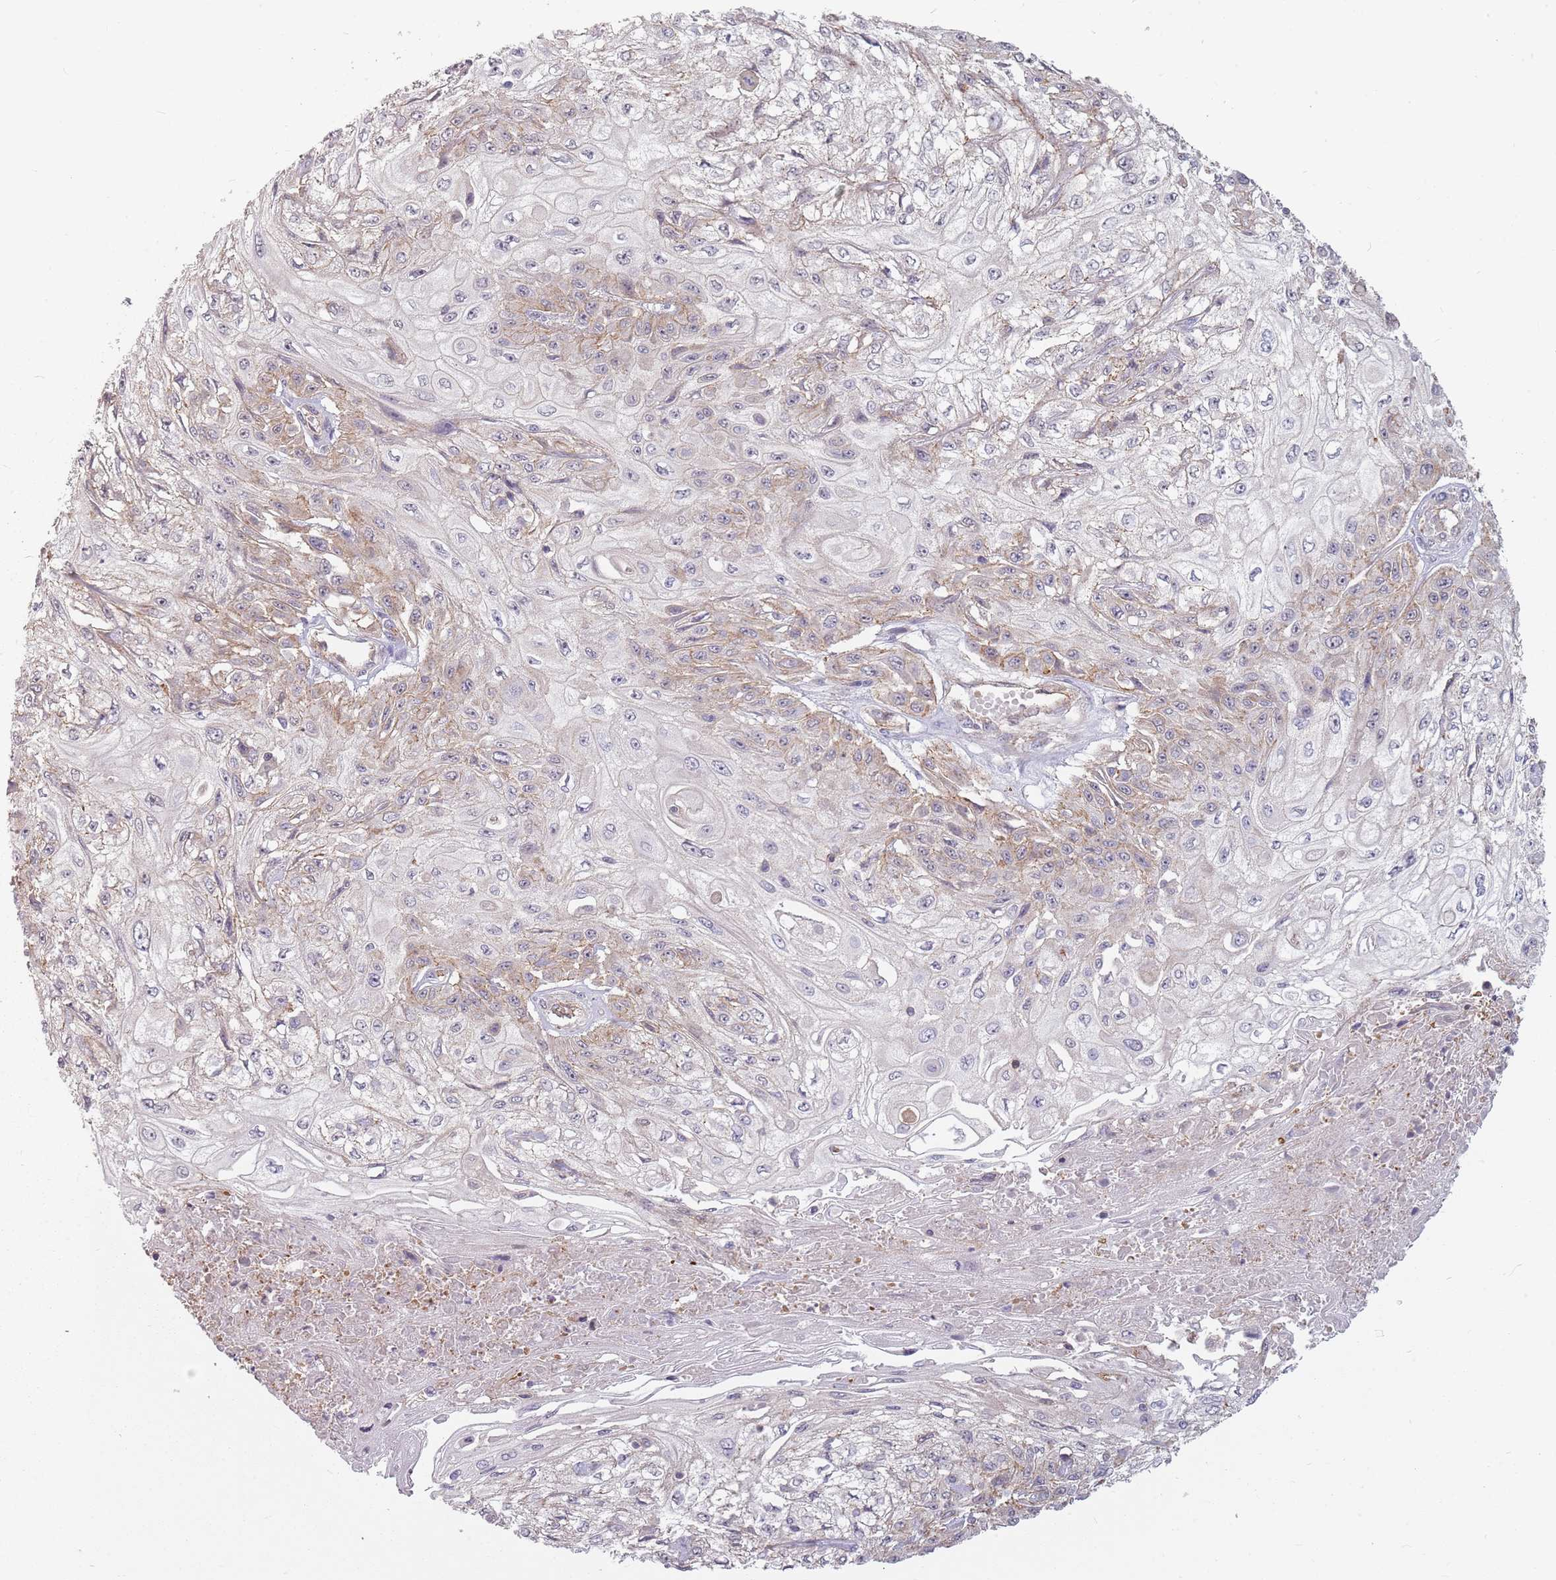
{"staining": {"intensity": "weak", "quantity": "<25%", "location": "cytoplasmic/membranous"}, "tissue": "skin cancer", "cell_type": "Tumor cells", "image_type": "cancer", "snomed": [{"axis": "morphology", "description": "Squamous cell carcinoma, NOS"}, {"axis": "morphology", "description": "Squamous cell carcinoma, metastatic, NOS"}, {"axis": "topography", "description": "Skin"}, {"axis": "topography", "description": "Lymph node"}], "caption": "A high-resolution histopathology image shows immunohistochemistry (IHC) staining of skin cancer (metastatic squamous cell carcinoma), which demonstrates no significant expression in tumor cells.", "gene": "PPP1R14C", "patient": {"sex": "male", "age": 75}}